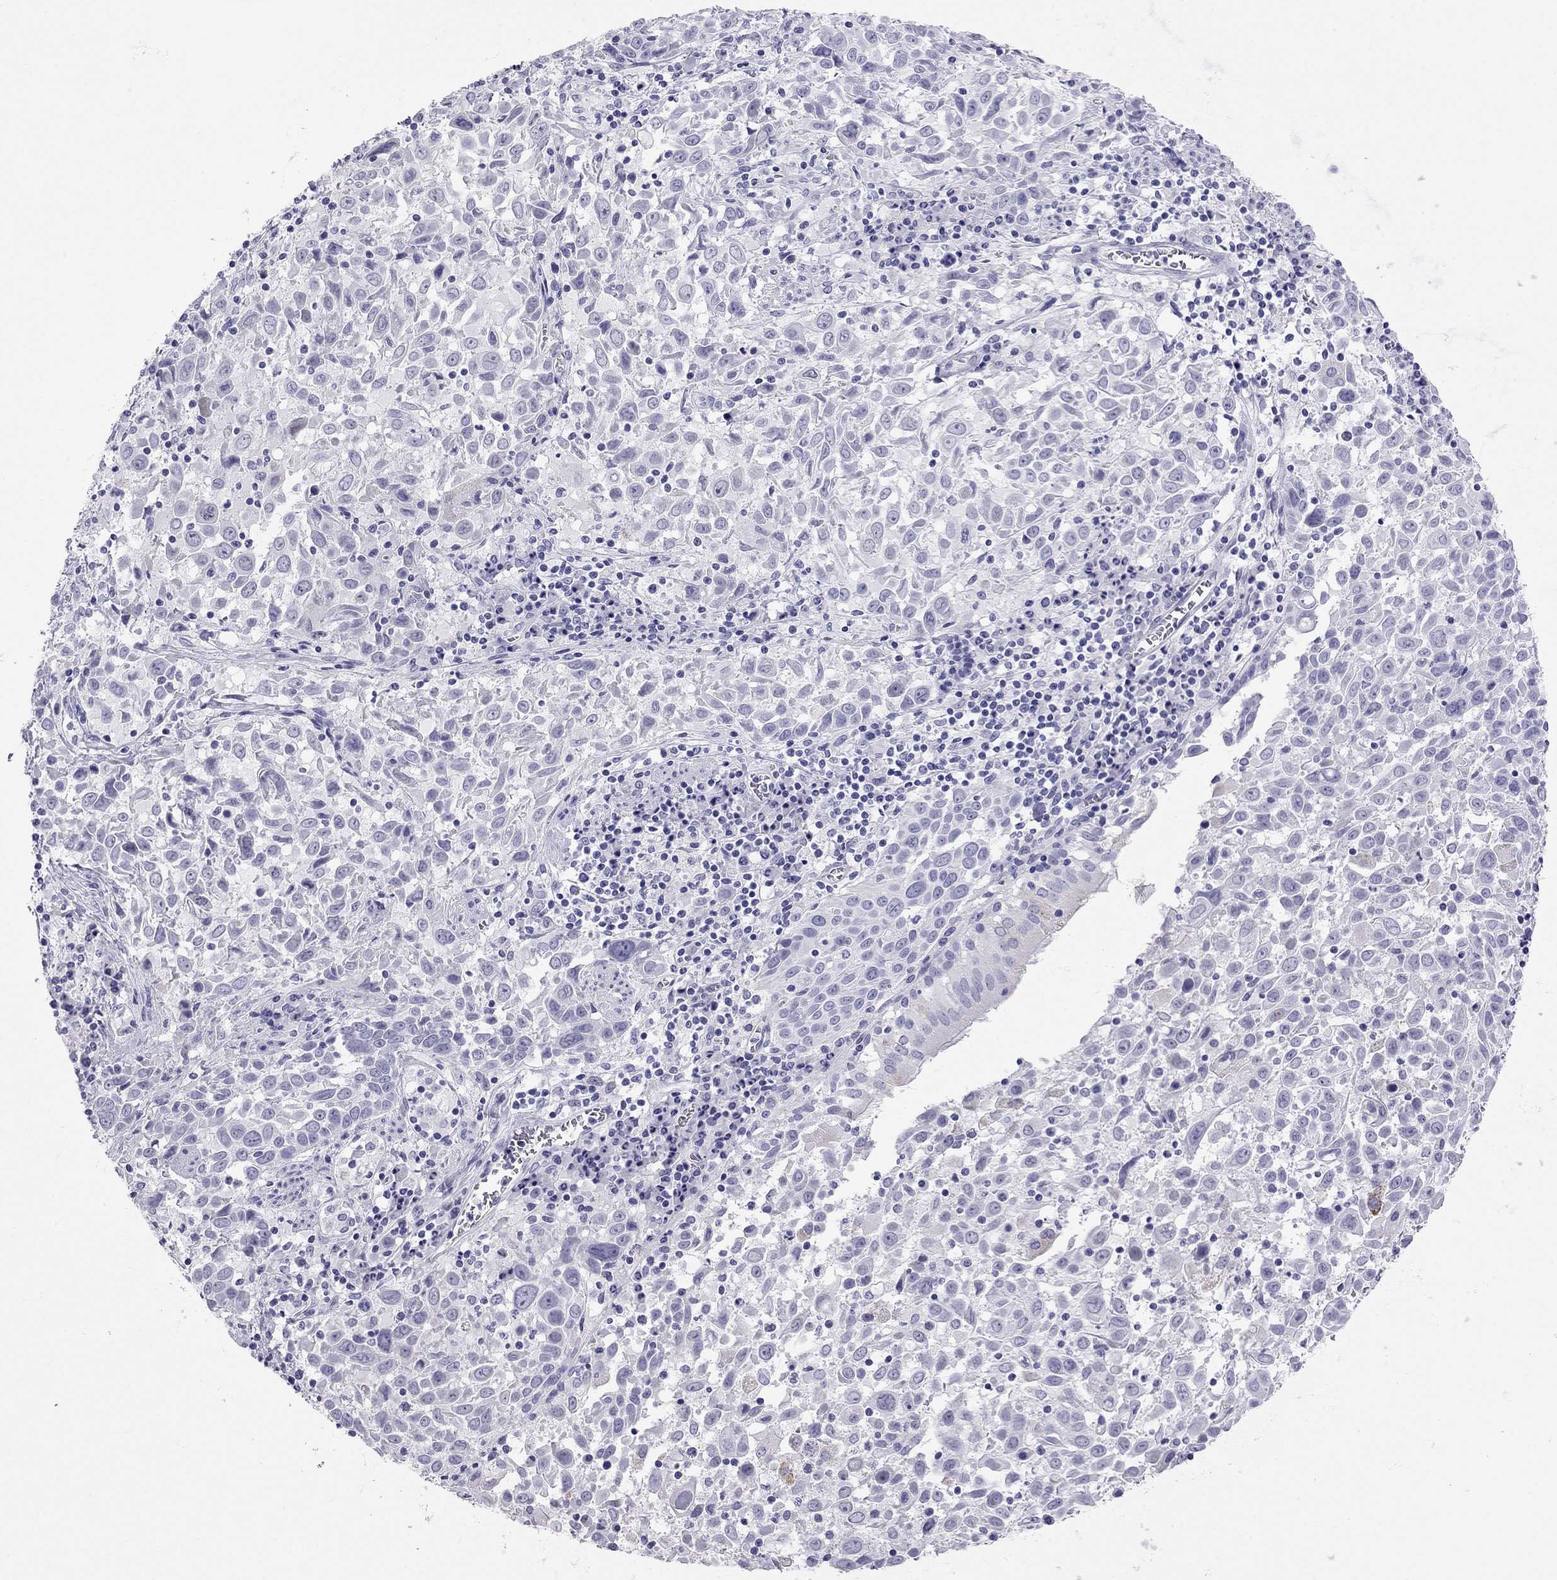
{"staining": {"intensity": "negative", "quantity": "none", "location": "none"}, "tissue": "lung cancer", "cell_type": "Tumor cells", "image_type": "cancer", "snomed": [{"axis": "morphology", "description": "Squamous cell carcinoma, NOS"}, {"axis": "topography", "description": "Lung"}], "caption": "Immunohistochemistry (IHC) photomicrograph of human lung squamous cell carcinoma stained for a protein (brown), which demonstrates no positivity in tumor cells.", "gene": "TRPM3", "patient": {"sex": "male", "age": 57}}